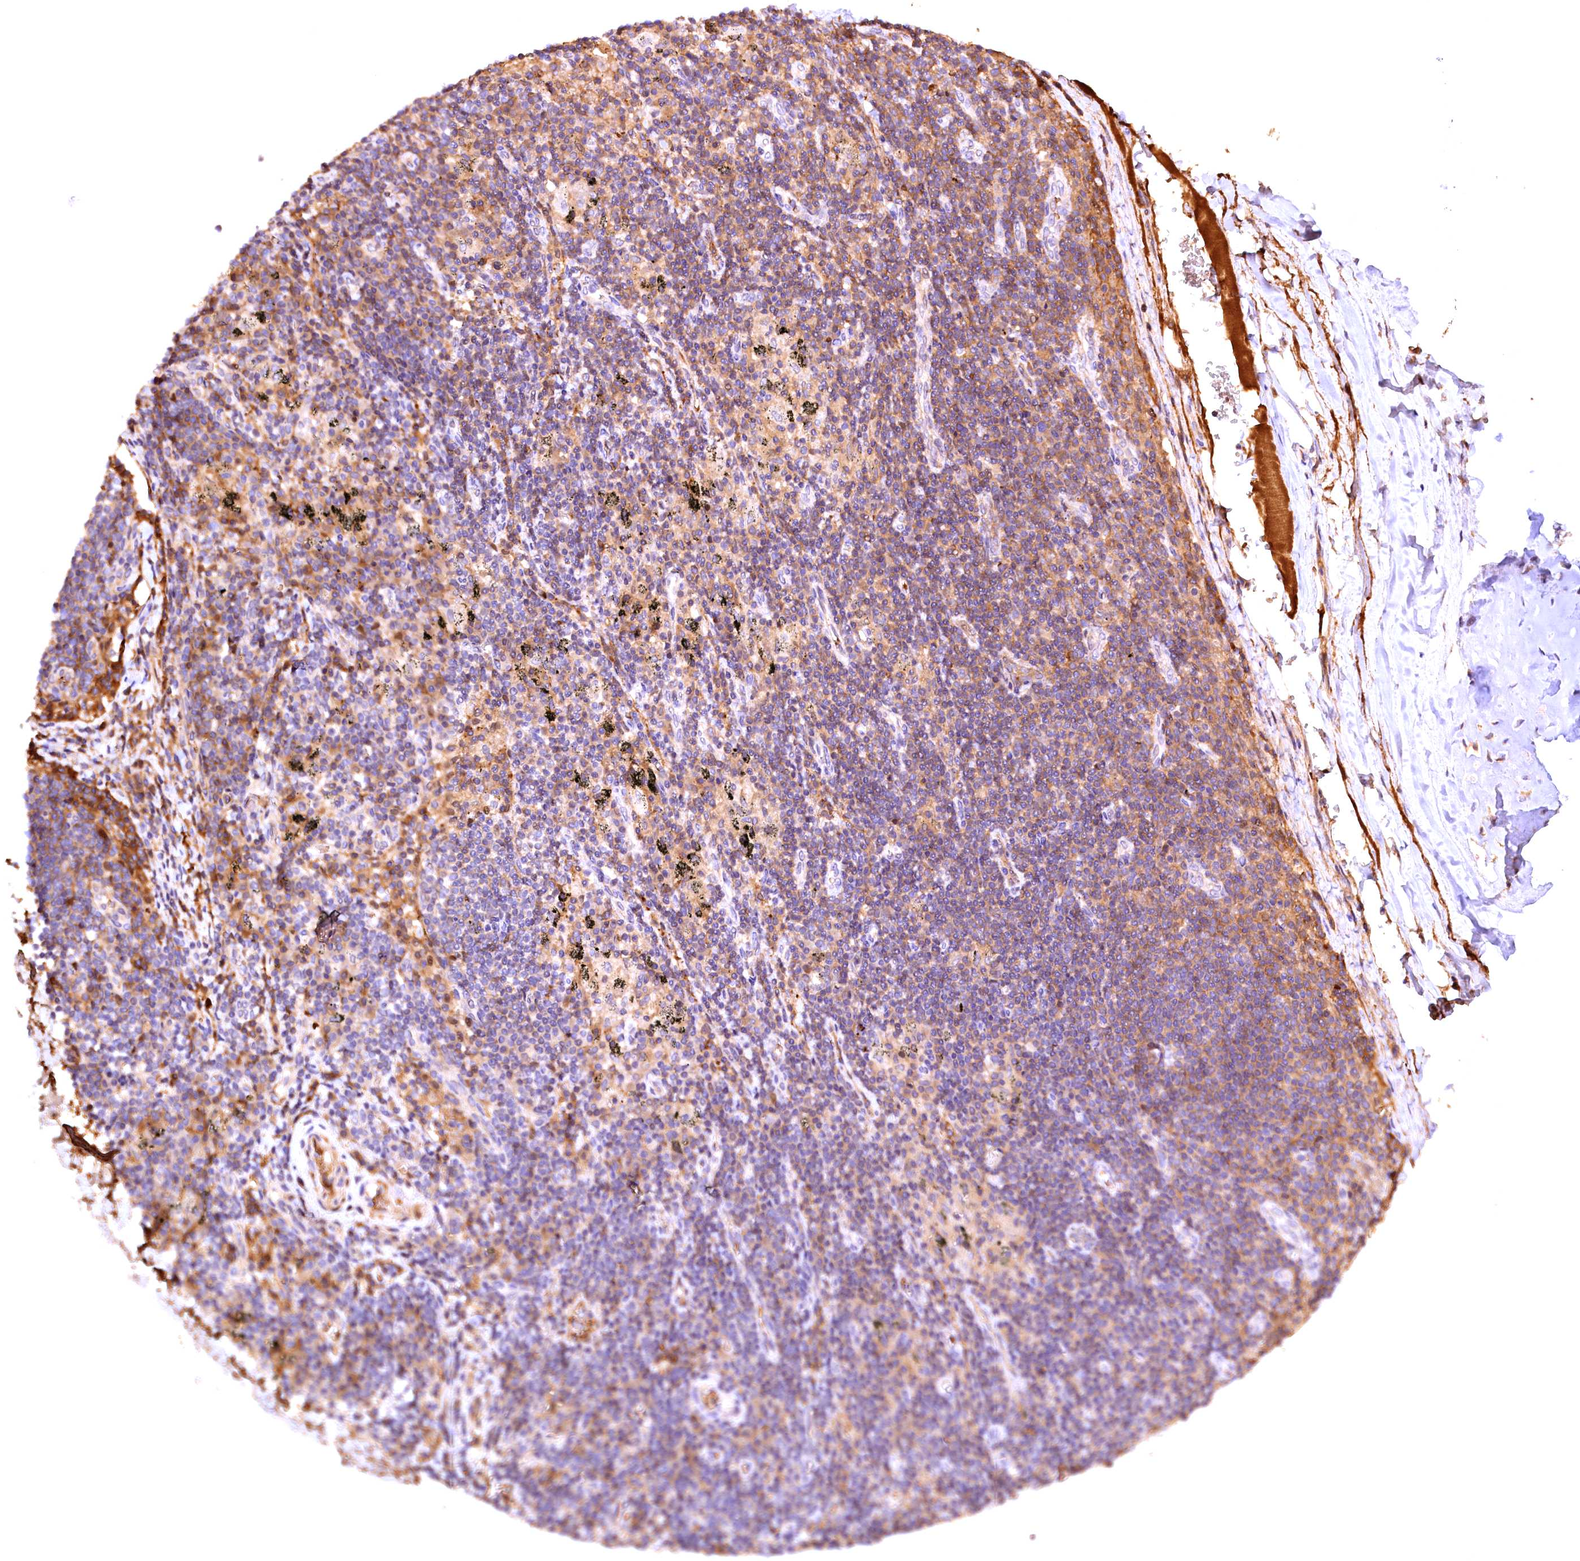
{"staining": {"intensity": "weak", "quantity": ">75%", "location": "cytoplasmic/membranous"}, "tissue": "adipose tissue", "cell_type": "Adipocytes", "image_type": "normal", "snomed": [{"axis": "morphology", "description": "Normal tissue, NOS"}, {"axis": "topography", "description": "Lymph node"}, {"axis": "topography", "description": "Cartilage tissue"}, {"axis": "topography", "description": "Bronchus"}], "caption": "IHC staining of unremarkable adipose tissue, which demonstrates low levels of weak cytoplasmic/membranous staining in about >75% of adipocytes indicating weak cytoplasmic/membranous protein staining. The staining was performed using DAB (3,3'-diaminobenzidine) (brown) for protein detection and nuclei were counterstained in hematoxylin (blue).", "gene": "PHAF1", "patient": {"sex": "male", "age": 63}}